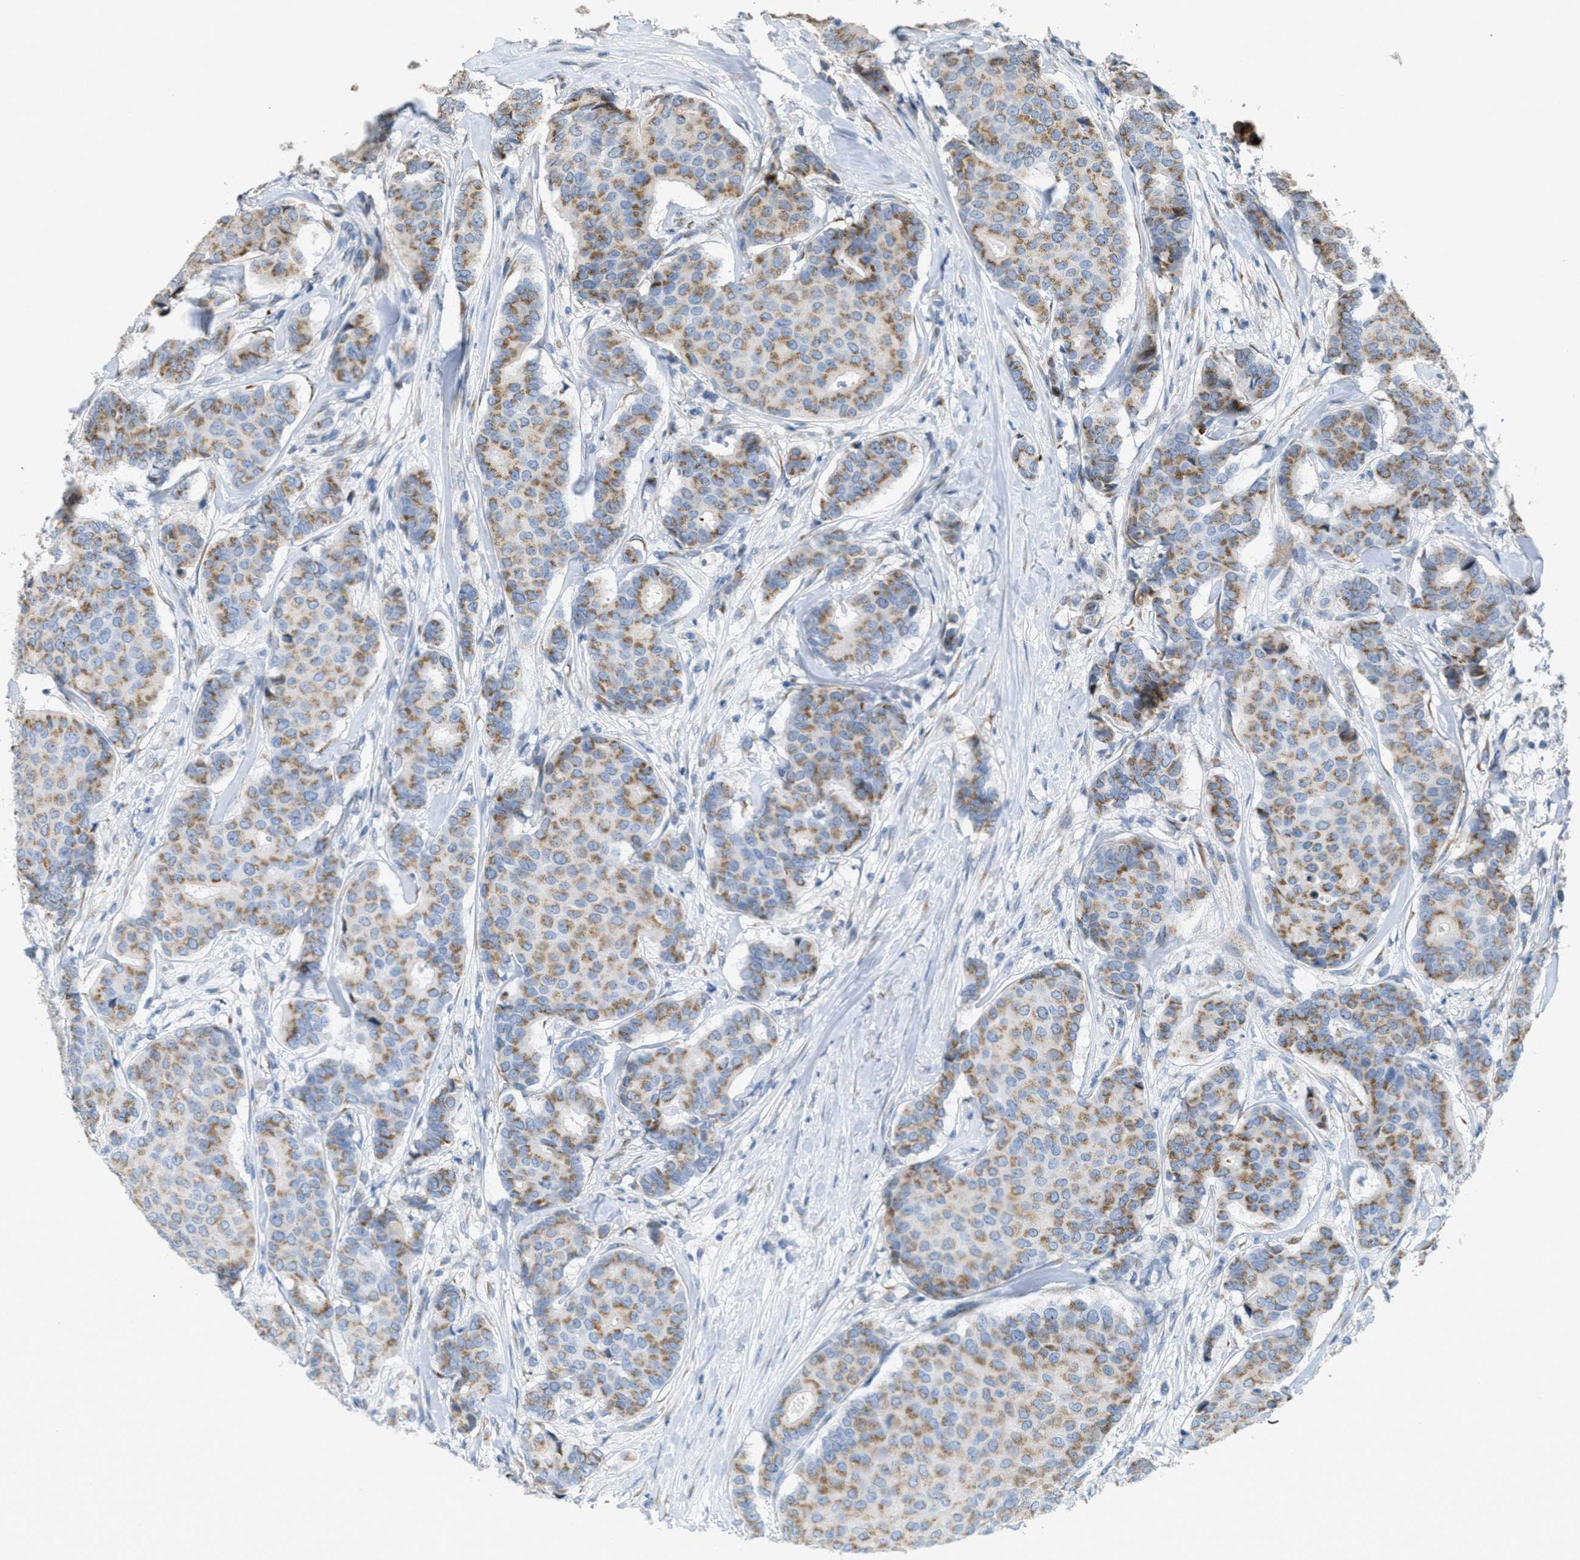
{"staining": {"intensity": "moderate", "quantity": ">75%", "location": "cytoplasmic/membranous"}, "tissue": "breast cancer", "cell_type": "Tumor cells", "image_type": "cancer", "snomed": [{"axis": "morphology", "description": "Duct carcinoma"}, {"axis": "topography", "description": "Breast"}], "caption": "Human breast cancer stained with a protein marker reveals moderate staining in tumor cells.", "gene": "ZFPL1", "patient": {"sex": "female", "age": 75}}